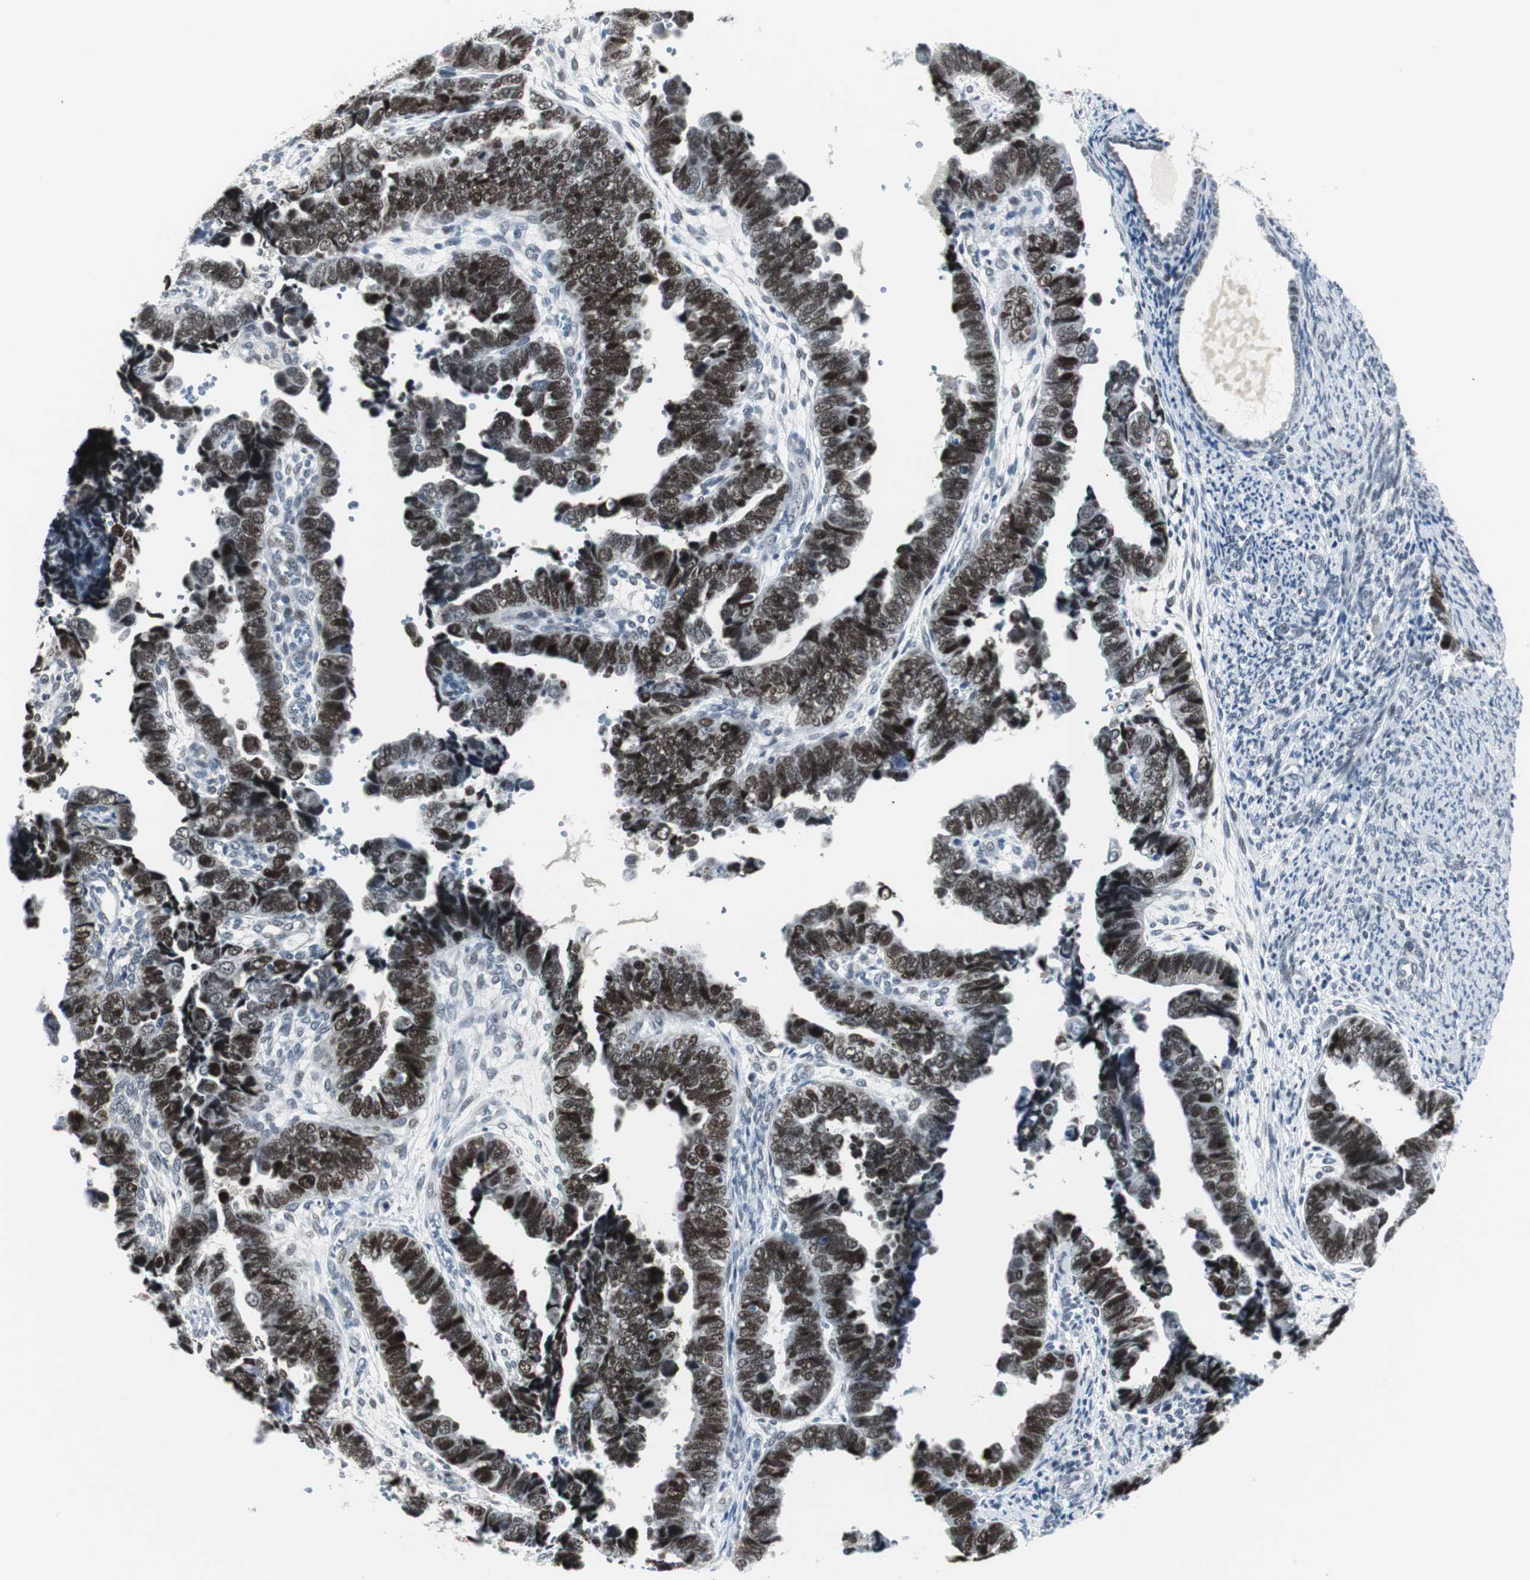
{"staining": {"intensity": "moderate", "quantity": ">75%", "location": "nuclear"}, "tissue": "endometrial cancer", "cell_type": "Tumor cells", "image_type": "cancer", "snomed": [{"axis": "morphology", "description": "Adenocarcinoma, NOS"}, {"axis": "topography", "description": "Endometrium"}], "caption": "A high-resolution image shows immunohistochemistry staining of endometrial adenocarcinoma, which shows moderate nuclear expression in approximately >75% of tumor cells. Using DAB (brown) and hematoxylin (blue) stains, captured at high magnification using brightfield microscopy.", "gene": "MTA1", "patient": {"sex": "female", "age": 75}}